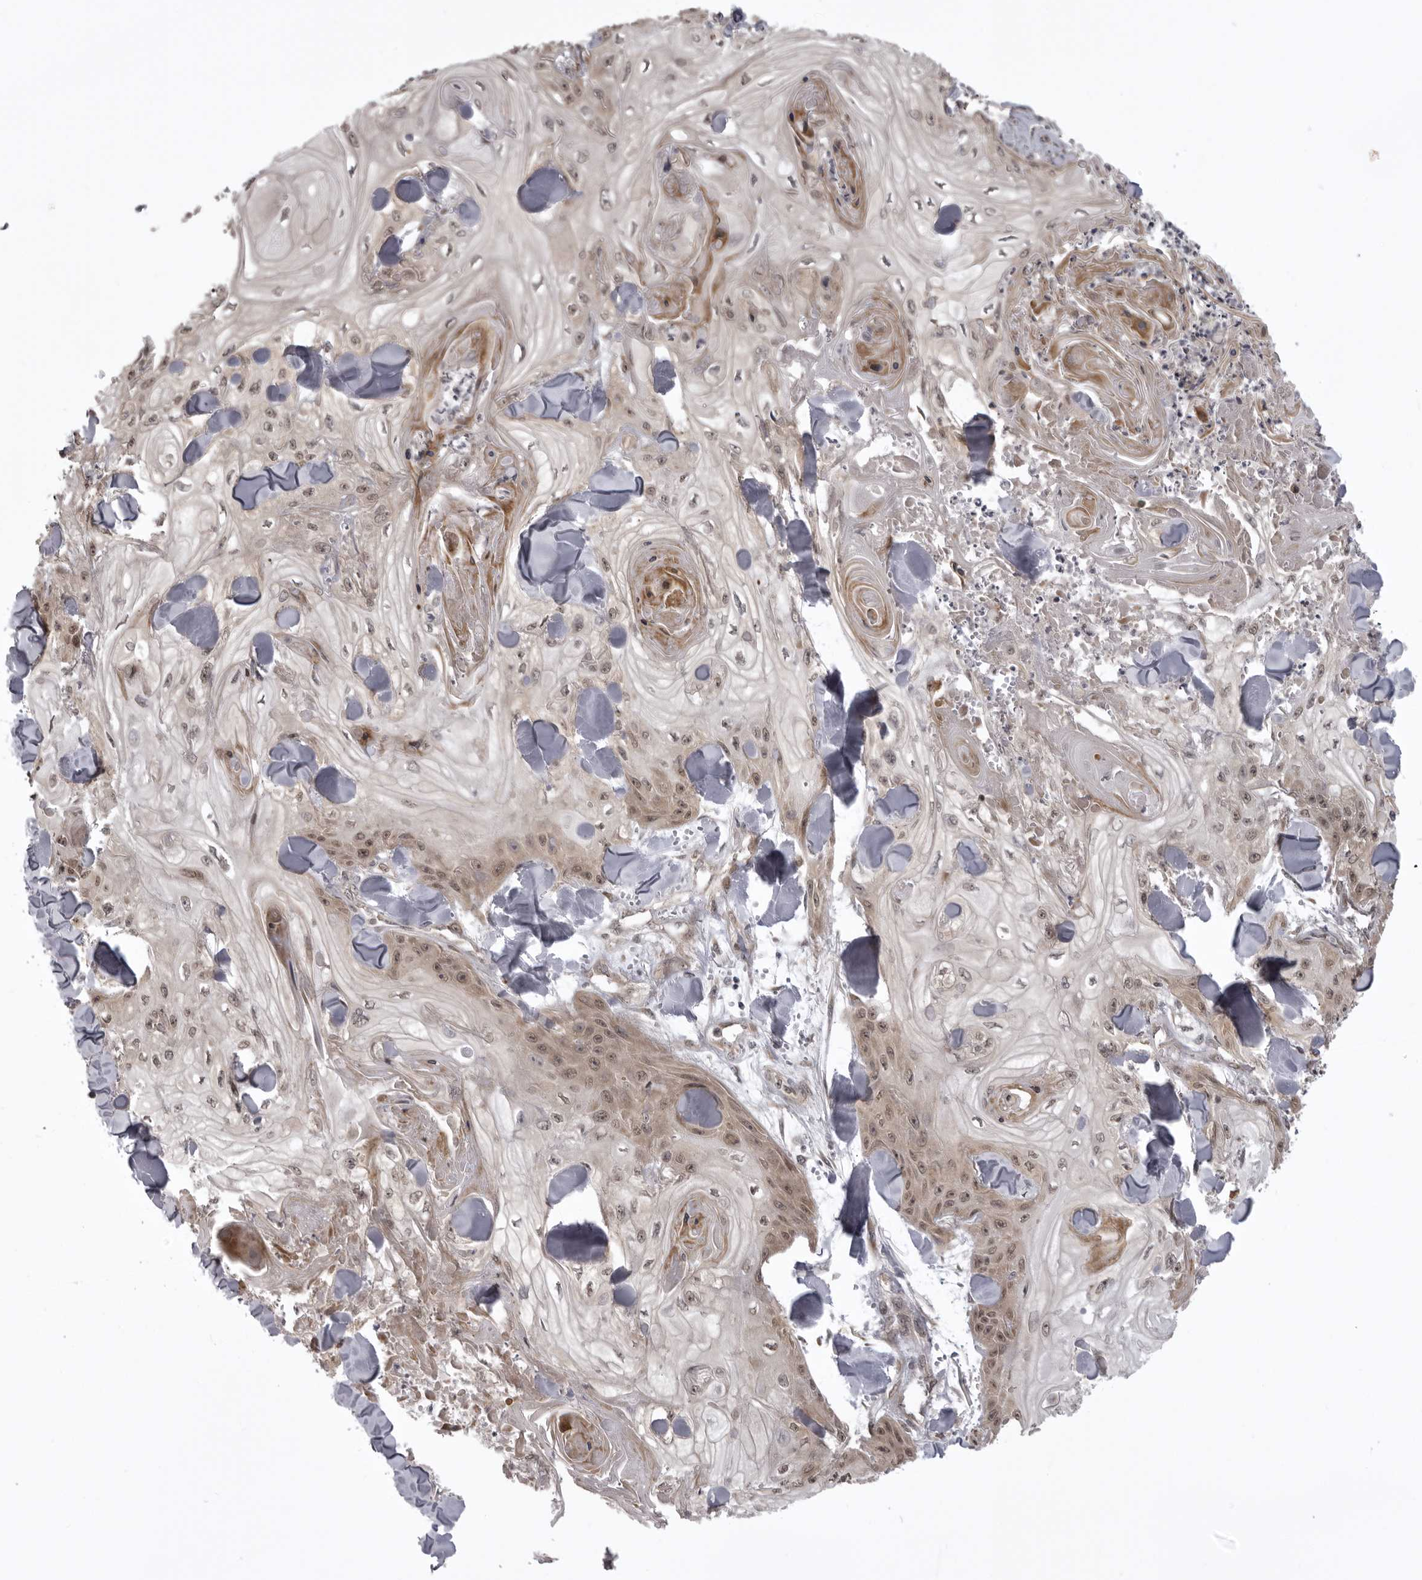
{"staining": {"intensity": "moderate", "quantity": "25%-75%", "location": "cytoplasmic/membranous,nuclear"}, "tissue": "skin cancer", "cell_type": "Tumor cells", "image_type": "cancer", "snomed": [{"axis": "morphology", "description": "Squamous cell carcinoma, NOS"}, {"axis": "topography", "description": "Skin"}], "caption": "Protein expression analysis of human skin cancer (squamous cell carcinoma) reveals moderate cytoplasmic/membranous and nuclear expression in about 25%-75% of tumor cells.", "gene": "C1orf109", "patient": {"sex": "male", "age": 74}}